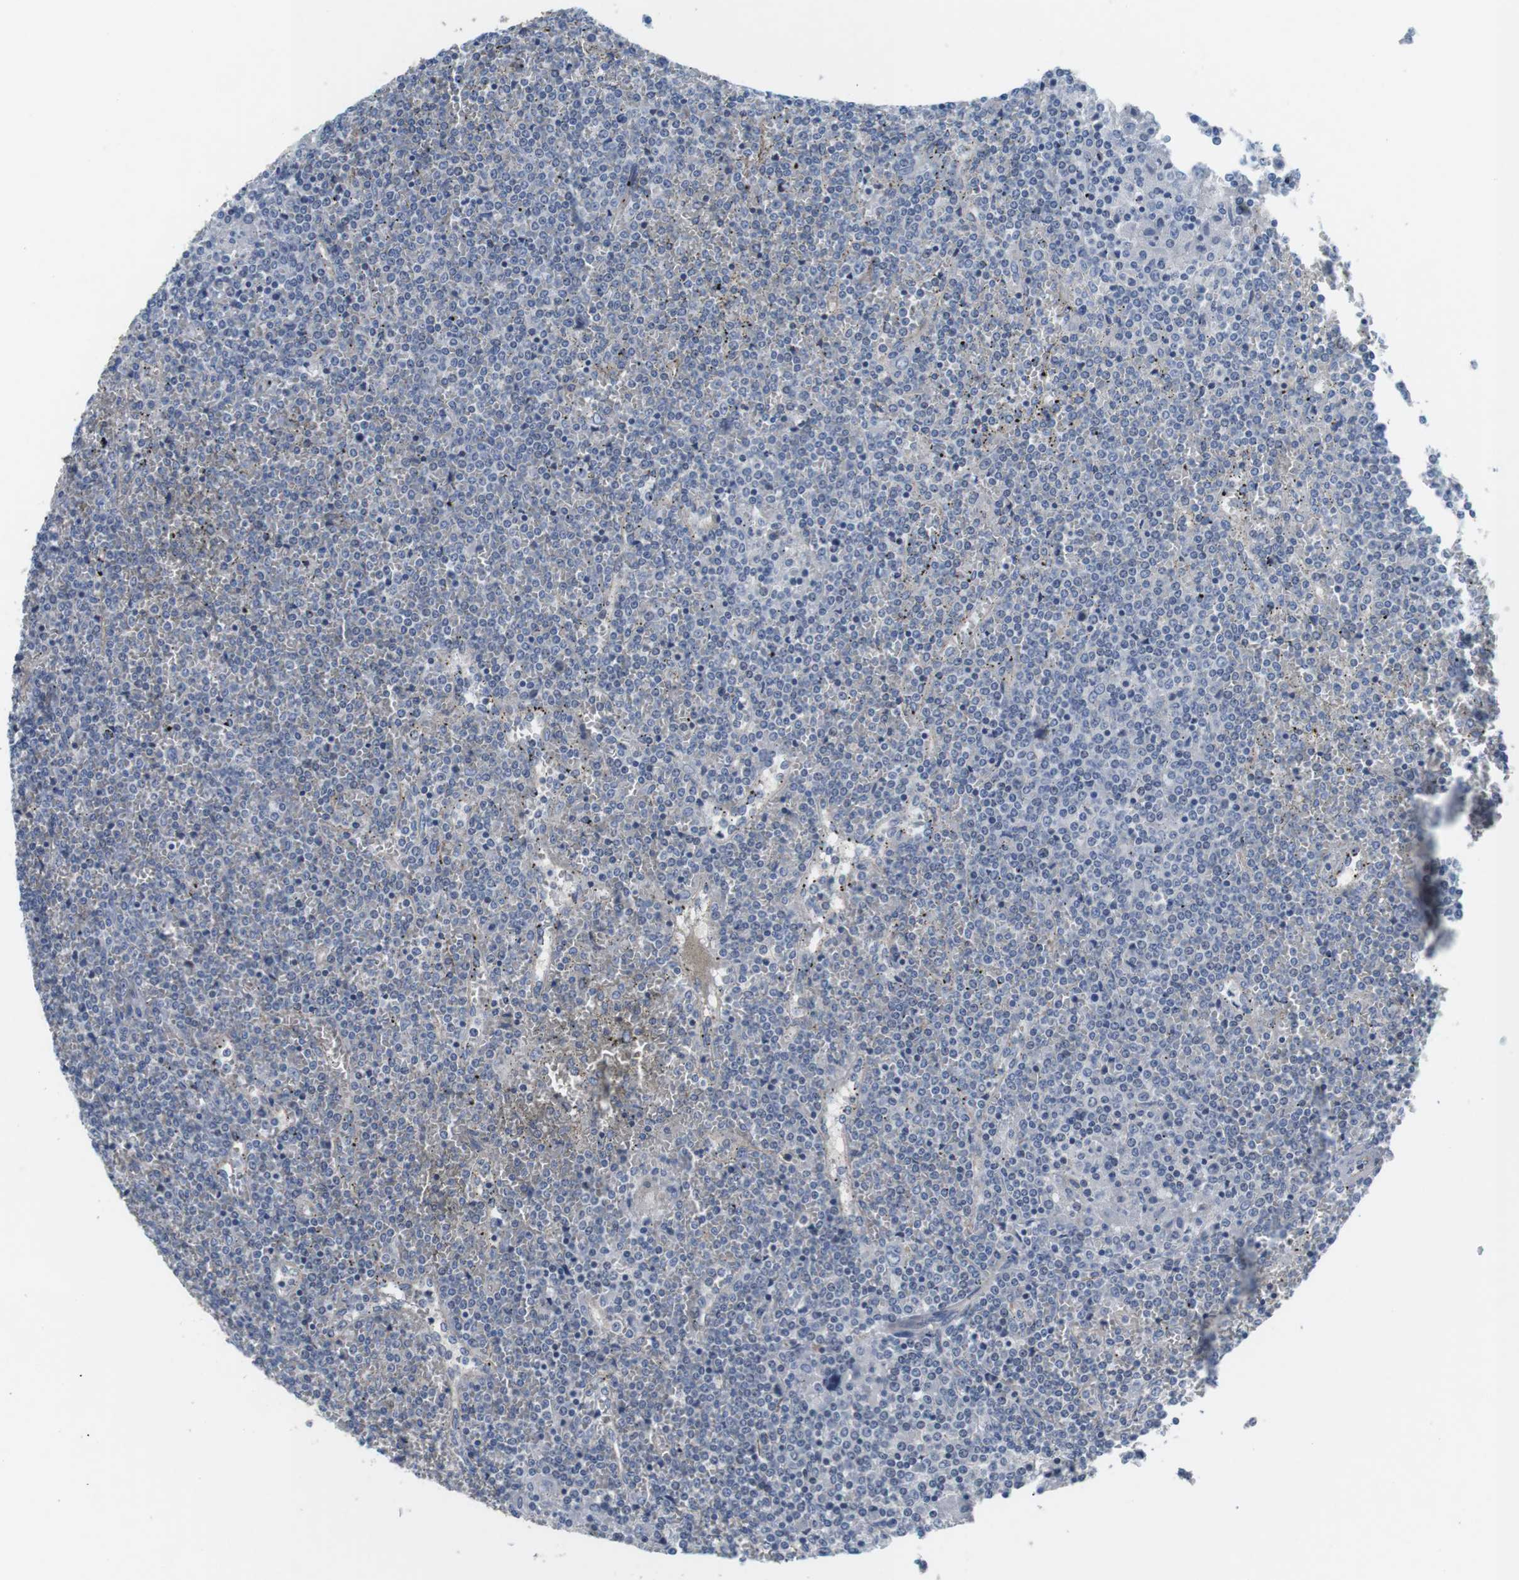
{"staining": {"intensity": "negative", "quantity": "none", "location": "none"}, "tissue": "lymphoma", "cell_type": "Tumor cells", "image_type": "cancer", "snomed": [{"axis": "morphology", "description": "Malignant lymphoma, non-Hodgkin's type, Low grade"}, {"axis": "topography", "description": "Spleen"}], "caption": "This is a photomicrograph of immunohistochemistry staining of lymphoma, which shows no staining in tumor cells. (DAB (3,3'-diaminobenzidine) immunohistochemistry visualized using brightfield microscopy, high magnification).", "gene": "NECTIN1", "patient": {"sex": "female", "age": 19}}